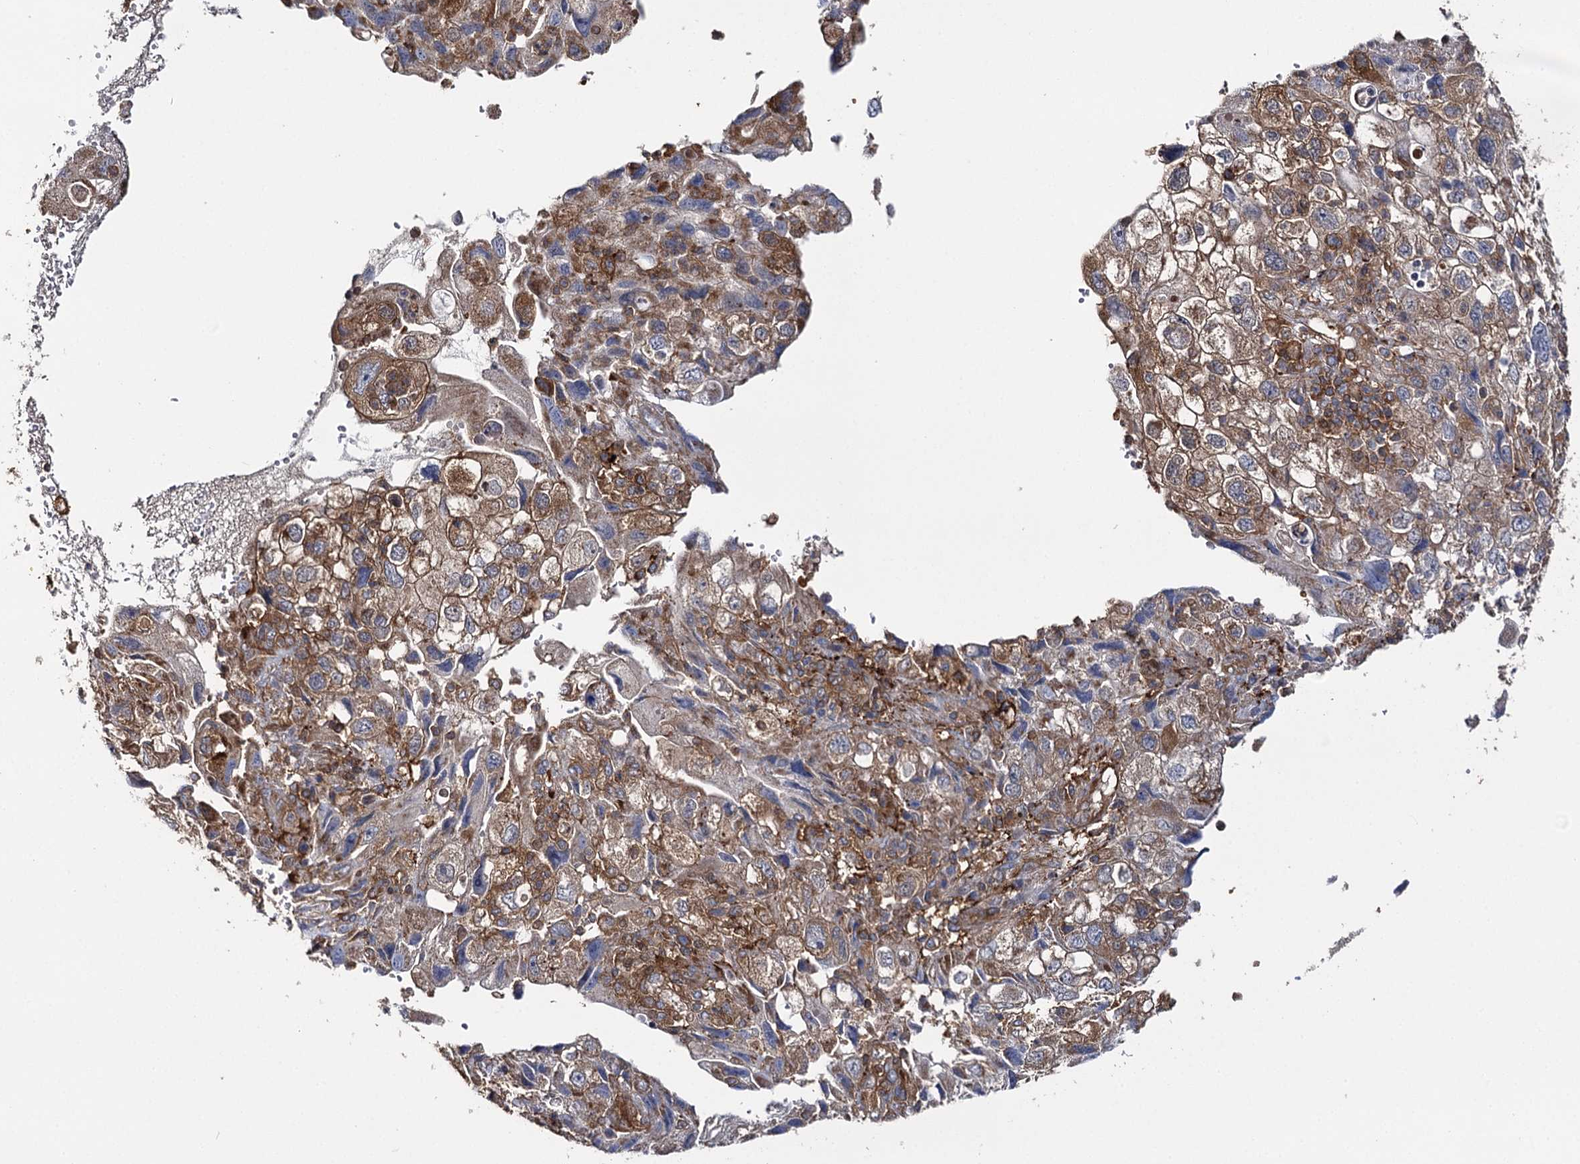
{"staining": {"intensity": "moderate", "quantity": ">75%", "location": "cytoplasmic/membranous"}, "tissue": "endometrial cancer", "cell_type": "Tumor cells", "image_type": "cancer", "snomed": [{"axis": "morphology", "description": "Adenocarcinoma, NOS"}, {"axis": "topography", "description": "Endometrium"}], "caption": "A brown stain highlights moderate cytoplasmic/membranous staining of a protein in human endometrial cancer tumor cells.", "gene": "SEC24B", "patient": {"sex": "female", "age": 49}}